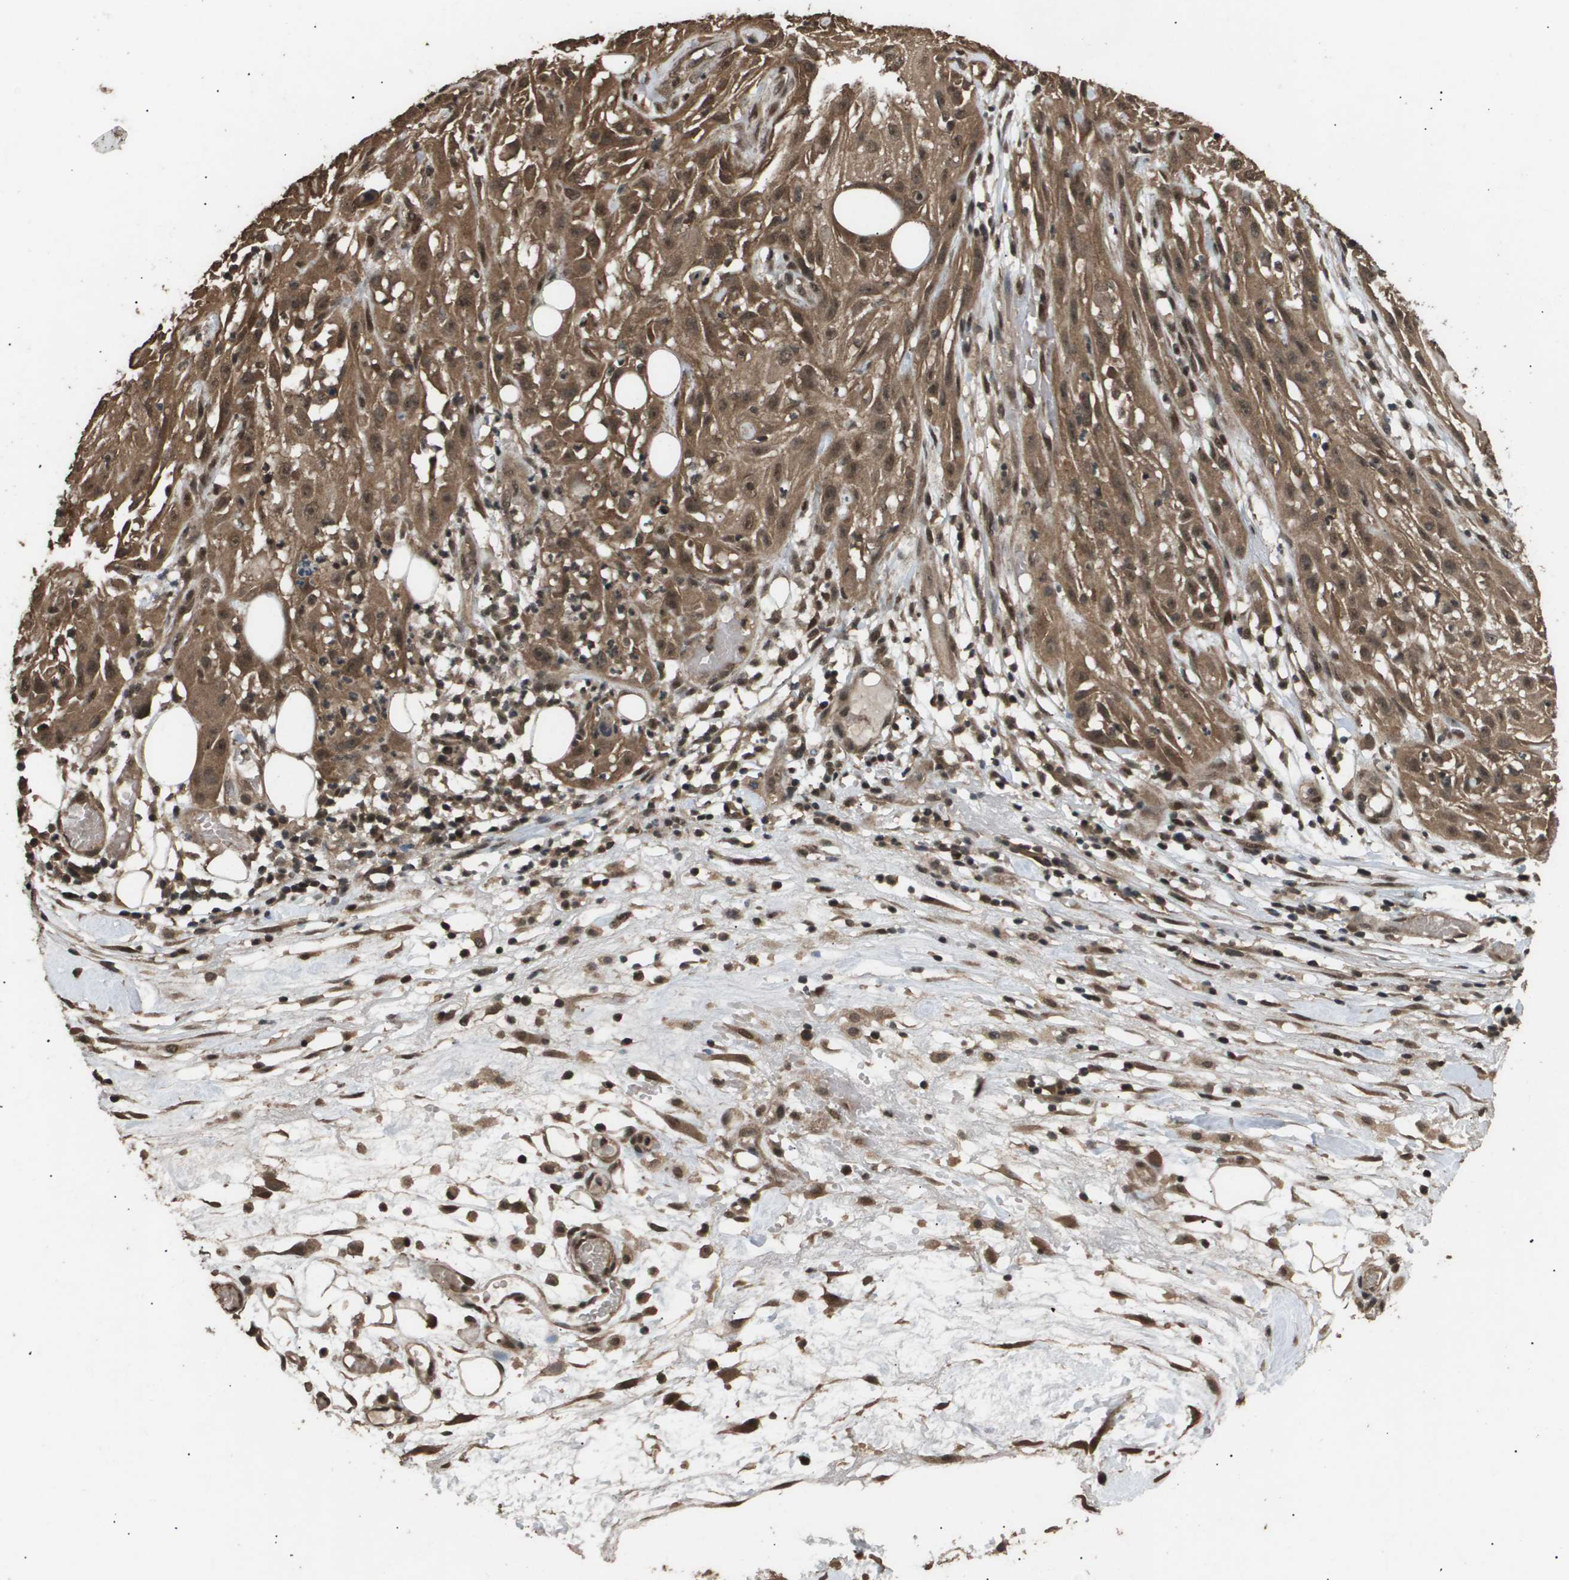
{"staining": {"intensity": "moderate", "quantity": ">75%", "location": "cytoplasmic/membranous,nuclear"}, "tissue": "skin cancer", "cell_type": "Tumor cells", "image_type": "cancer", "snomed": [{"axis": "morphology", "description": "Squamous cell carcinoma, NOS"}, {"axis": "topography", "description": "Skin"}], "caption": "This micrograph displays immunohistochemistry staining of human skin cancer, with medium moderate cytoplasmic/membranous and nuclear positivity in approximately >75% of tumor cells.", "gene": "ING1", "patient": {"sex": "male", "age": 75}}